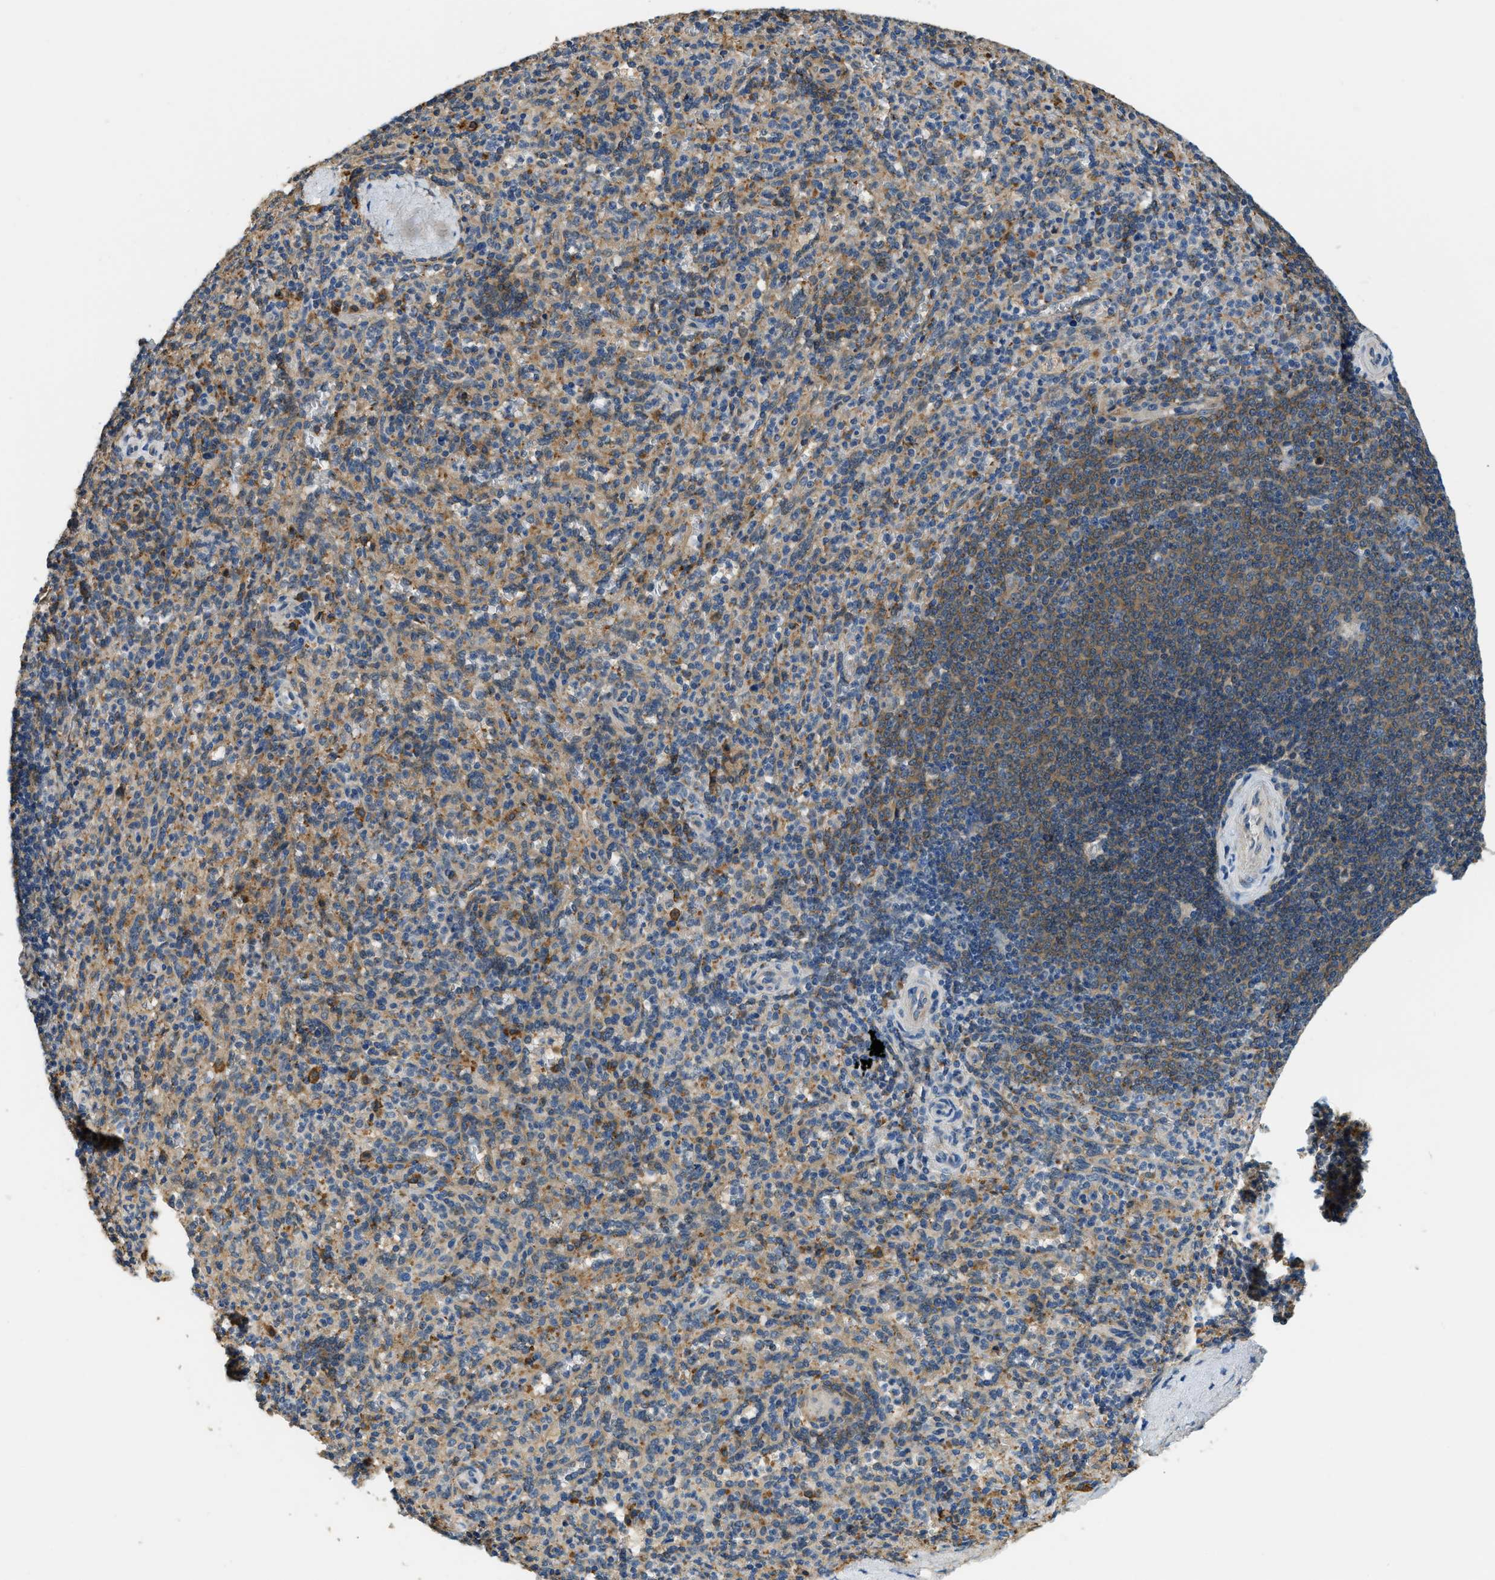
{"staining": {"intensity": "moderate", "quantity": "25%-75%", "location": "cytoplasmic/membranous"}, "tissue": "spleen", "cell_type": "Cells in red pulp", "image_type": "normal", "snomed": [{"axis": "morphology", "description": "Normal tissue, NOS"}, {"axis": "topography", "description": "Spleen"}], "caption": "Protein staining of normal spleen exhibits moderate cytoplasmic/membranous positivity in approximately 25%-75% of cells in red pulp.", "gene": "CFLAR", "patient": {"sex": "male", "age": 36}}